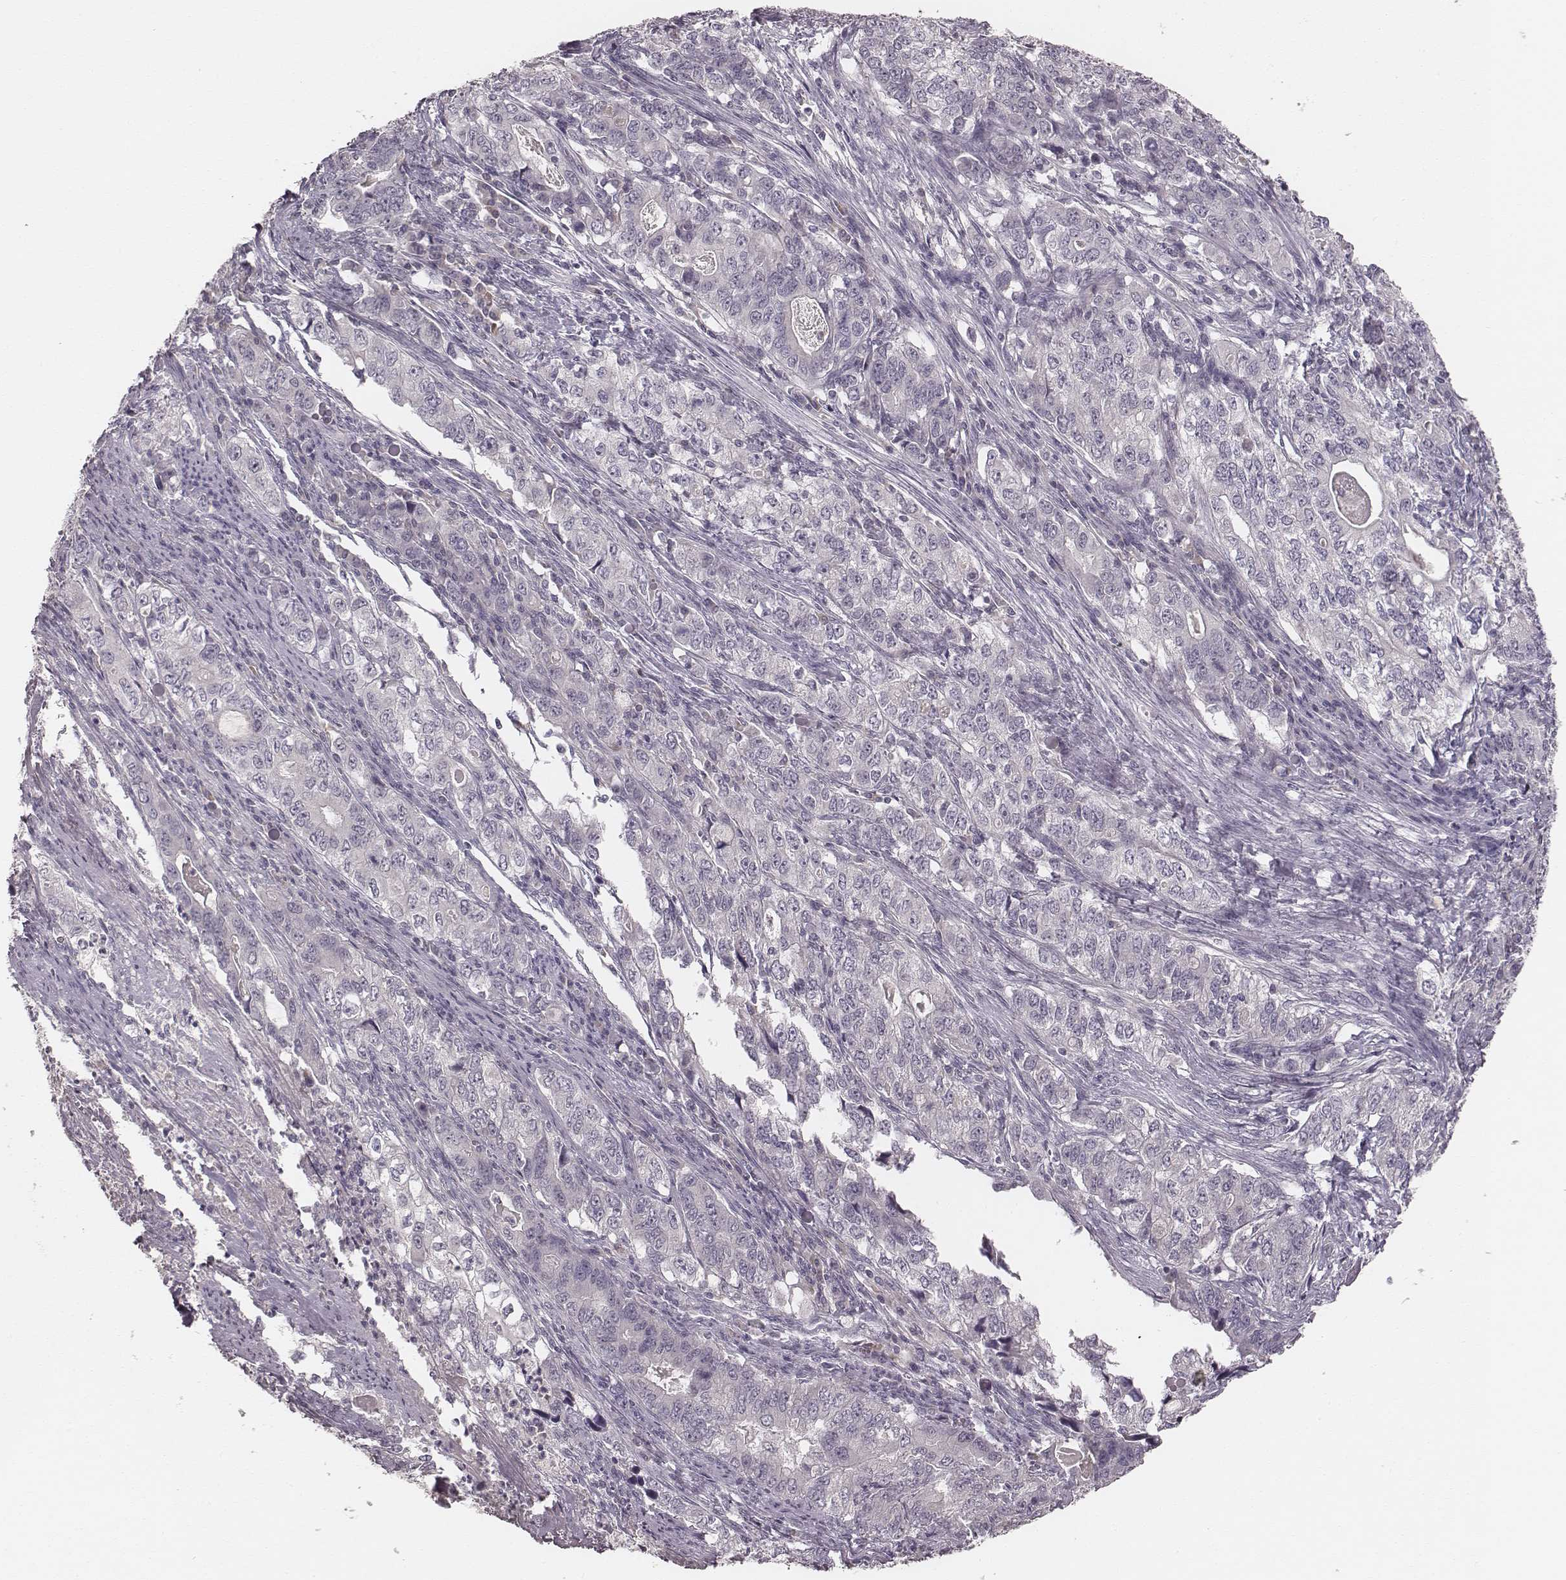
{"staining": {"intensity": "negative", "quantity": "none", "location": "none"}, "tissue": "stomach cancer", "cell_type": "Tumor cells", "image_type": "cancer", "snomed": [{"axis": "morphology", "description": "Adenocarcinoma, NOS"}, {"axis": "topography", "description": "Stomach, lower"}], "caption": "This photomicrograph is of stomach cancer (adenocarcinoma) stained with IHC to label a protein in brown with the nuclei are counter-stained blue. There is no expression in tumor cells.", "gene": "LY6K", "patient": {"sex": "female", "age": 72}}